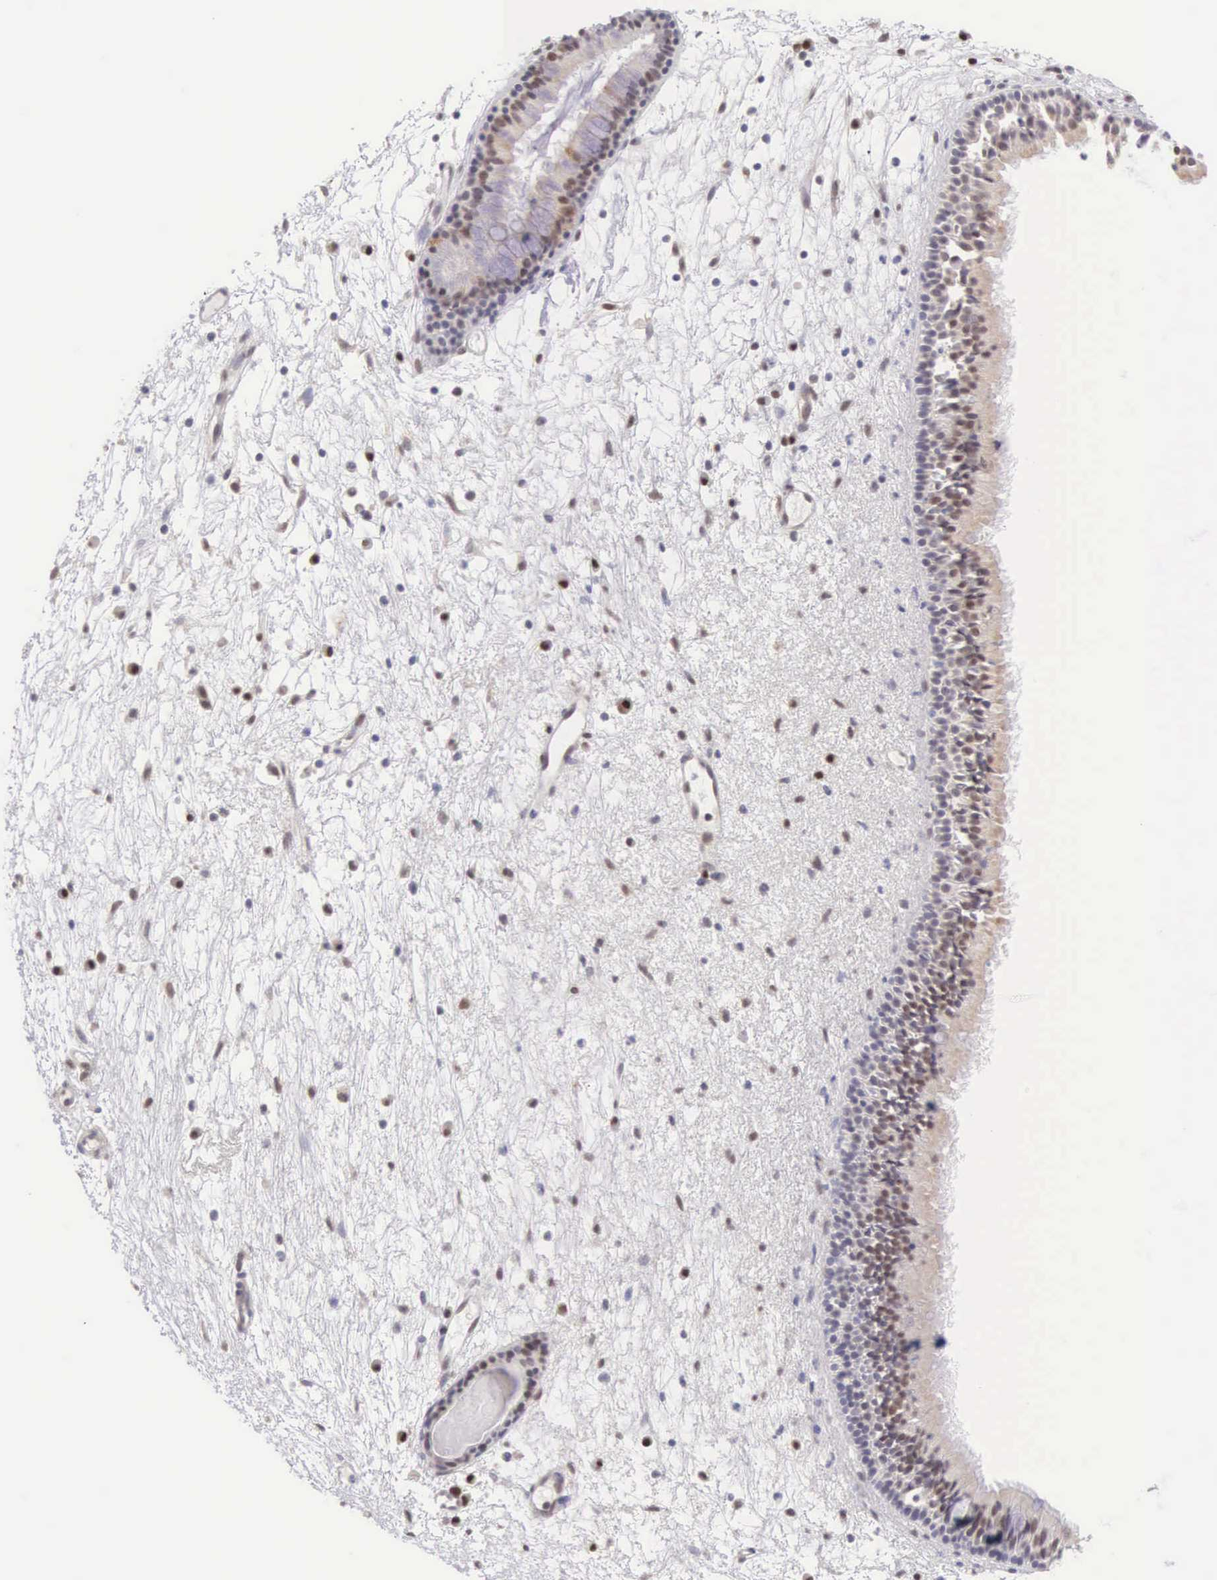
{"staining": {"intensity": "weak", "quantity": "25%-75%", "location": "nuclear"}, "tissue": "nasopharynx", "cell_type": "Respiratory epithelial cells", "image_type": "normal", "snomed": [{"axis": "morphology", "description": "Normal tissue, NOS"}, {"axis": "topography", "description": "Nasopharynx"}], "caption": "Nasopharynx stained for a protein (brown) reveals weak nuclear positive staining in approximately 25%-75% of respiratory epithelial cells.", "gene": "CCDC117", "patient": {"sex": "female", "age": 78}}